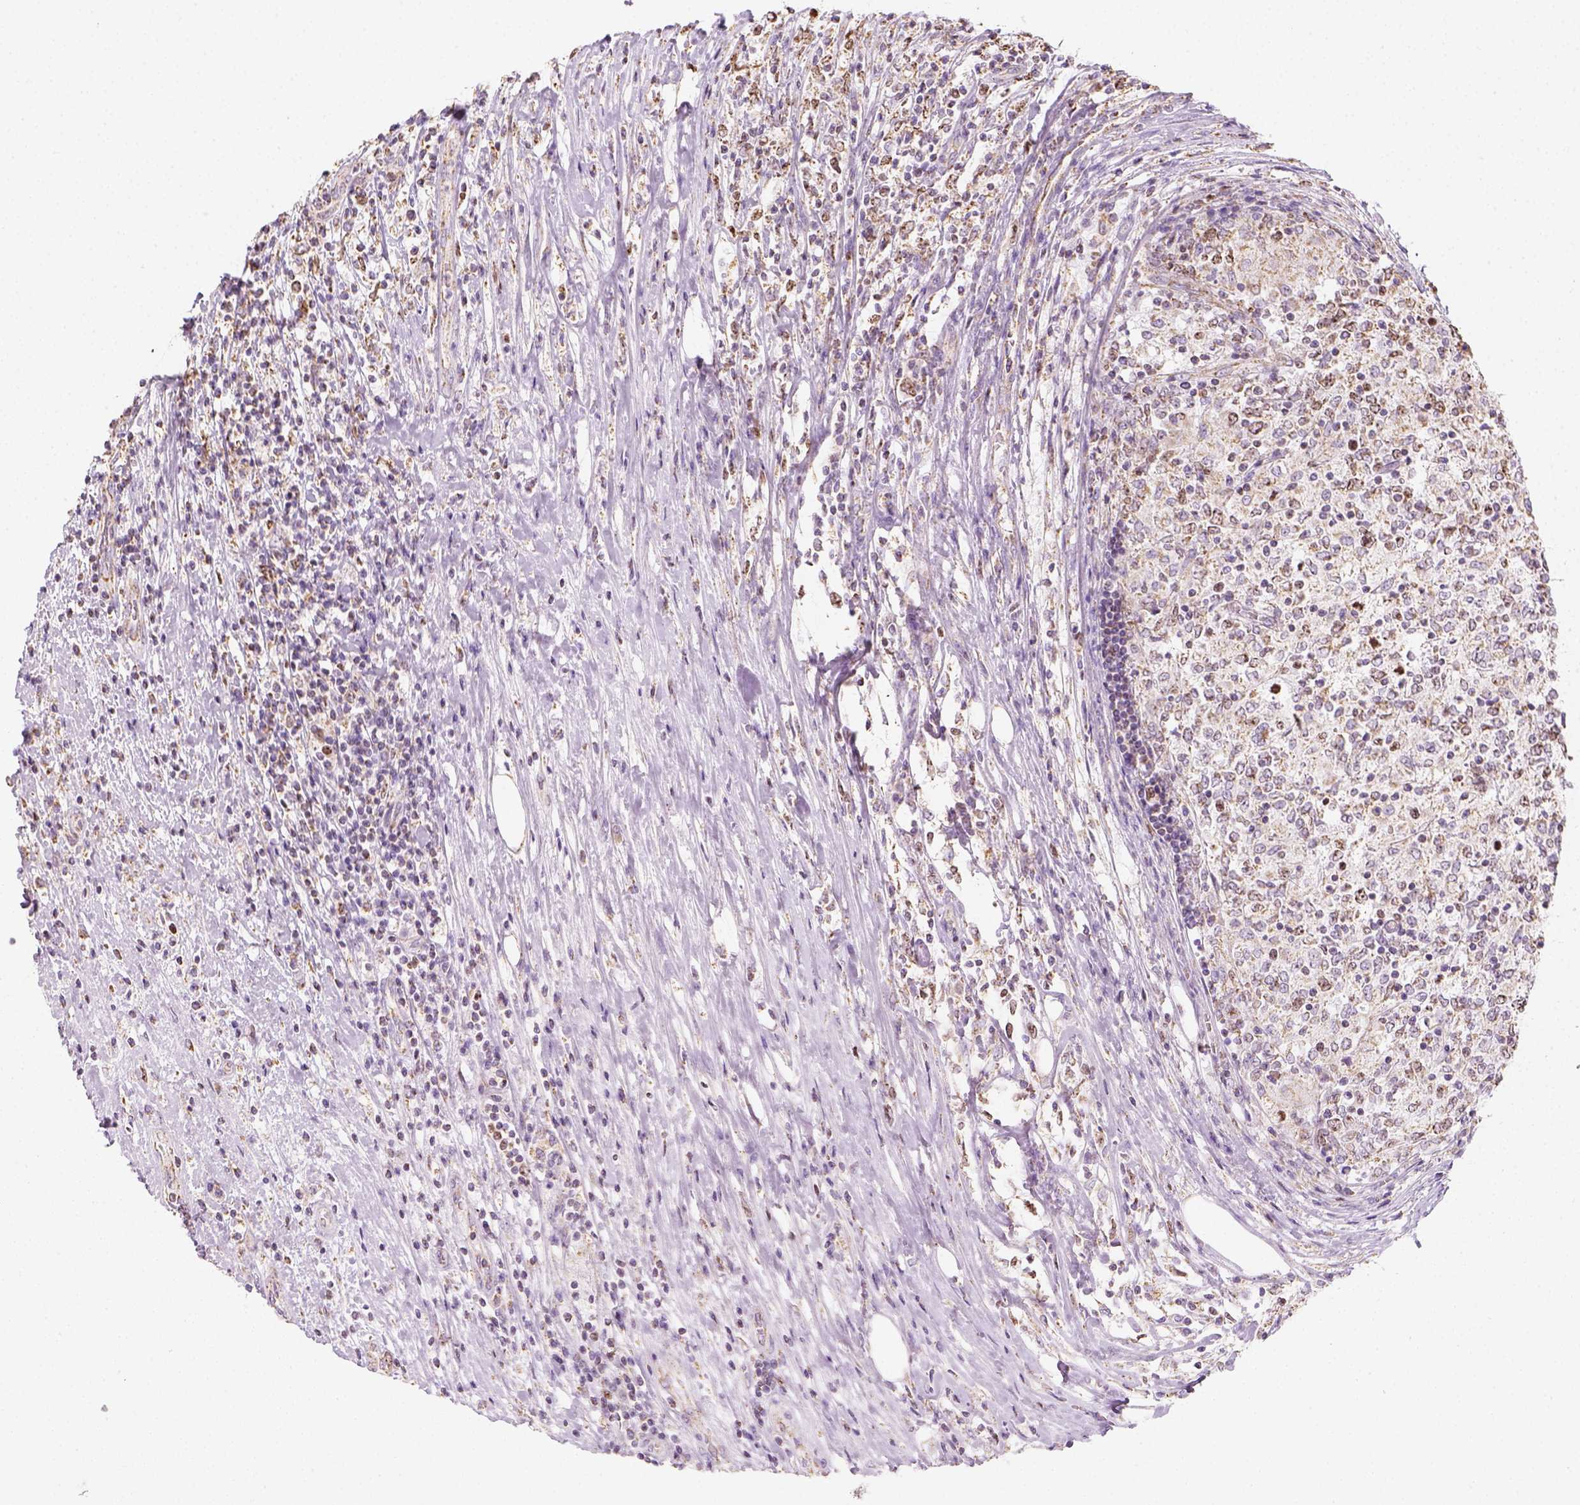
{"staining": {"intensity": "negative", "quantity": "none", "location": "none"}, "tissue": "lymphoma", "cell_type": "Tumor cells", "image_type": "cancer", "snomed": [{"axis": "morphology", "description": "Malignant lymphoma, non-Hodgkin's type, High grade"}, {"axis": "topography", "description": "Lymph node"}], "caption": "Immunohistochemical staining of human high-grade malignant lymphoma, non-Hodgkin's type reveals no significant positivity in tumor cells.", "gene": "LCA5", "patient": {"sex": "female", "age": 84}}